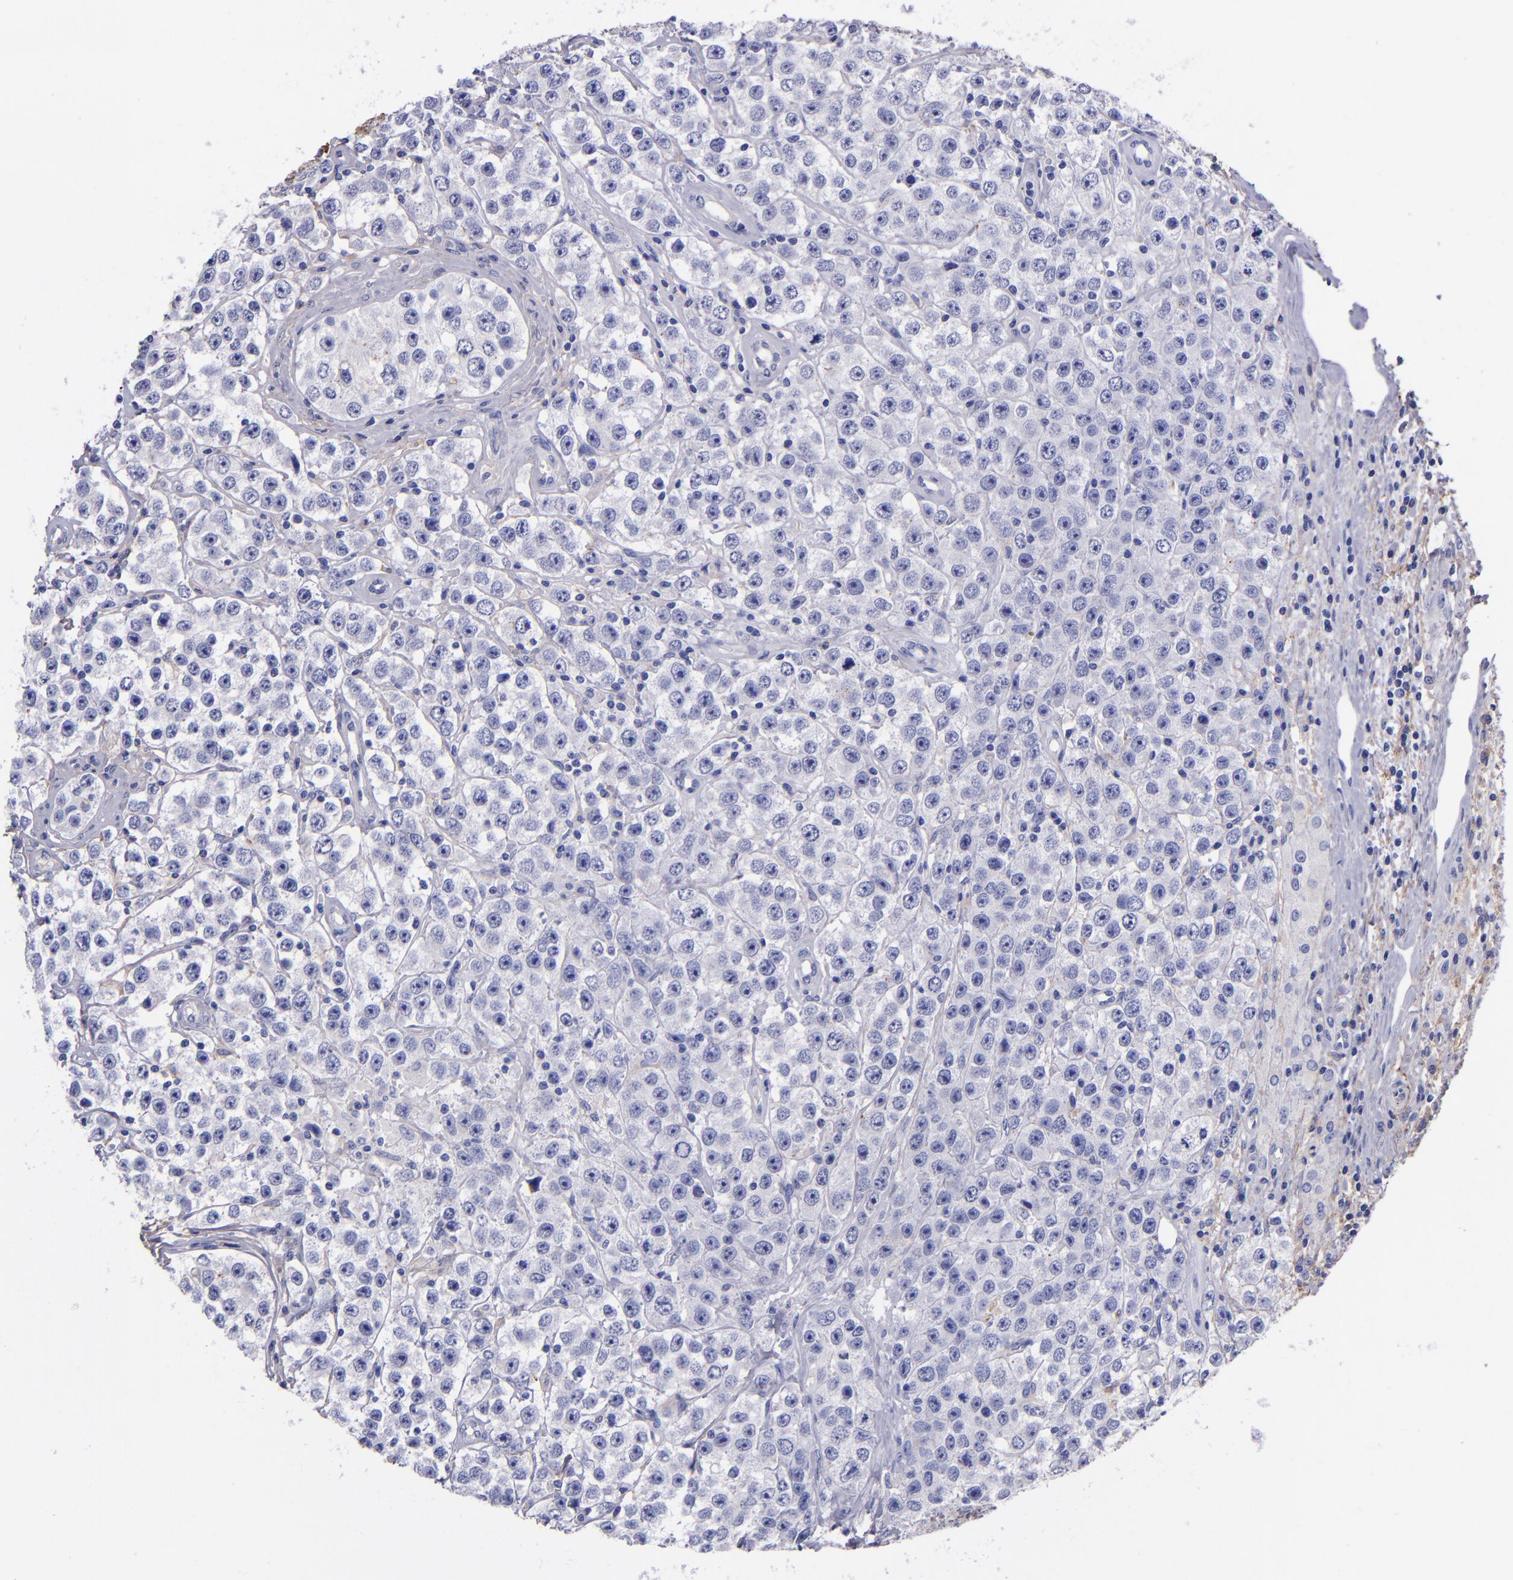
{"staining": {"intensity": "negative", "quantity": "none", "location": "none"}, "tissue": "testis cancer", "cell_type": "Tumor cells", "image_type": "cancer", "snomed": [{"axis": "morphology", "description": "Seminoma, NOS"}, {"axis": "topography", "description": "Testis"}], "caption": "DAB (3,3'-diaminobenzidine) immunohistochemical staining of human seminoma (testis) shows no significant positivity in tumor cells.", "gene": "IVL", "patient": {"sex": "male", "age": 52}}